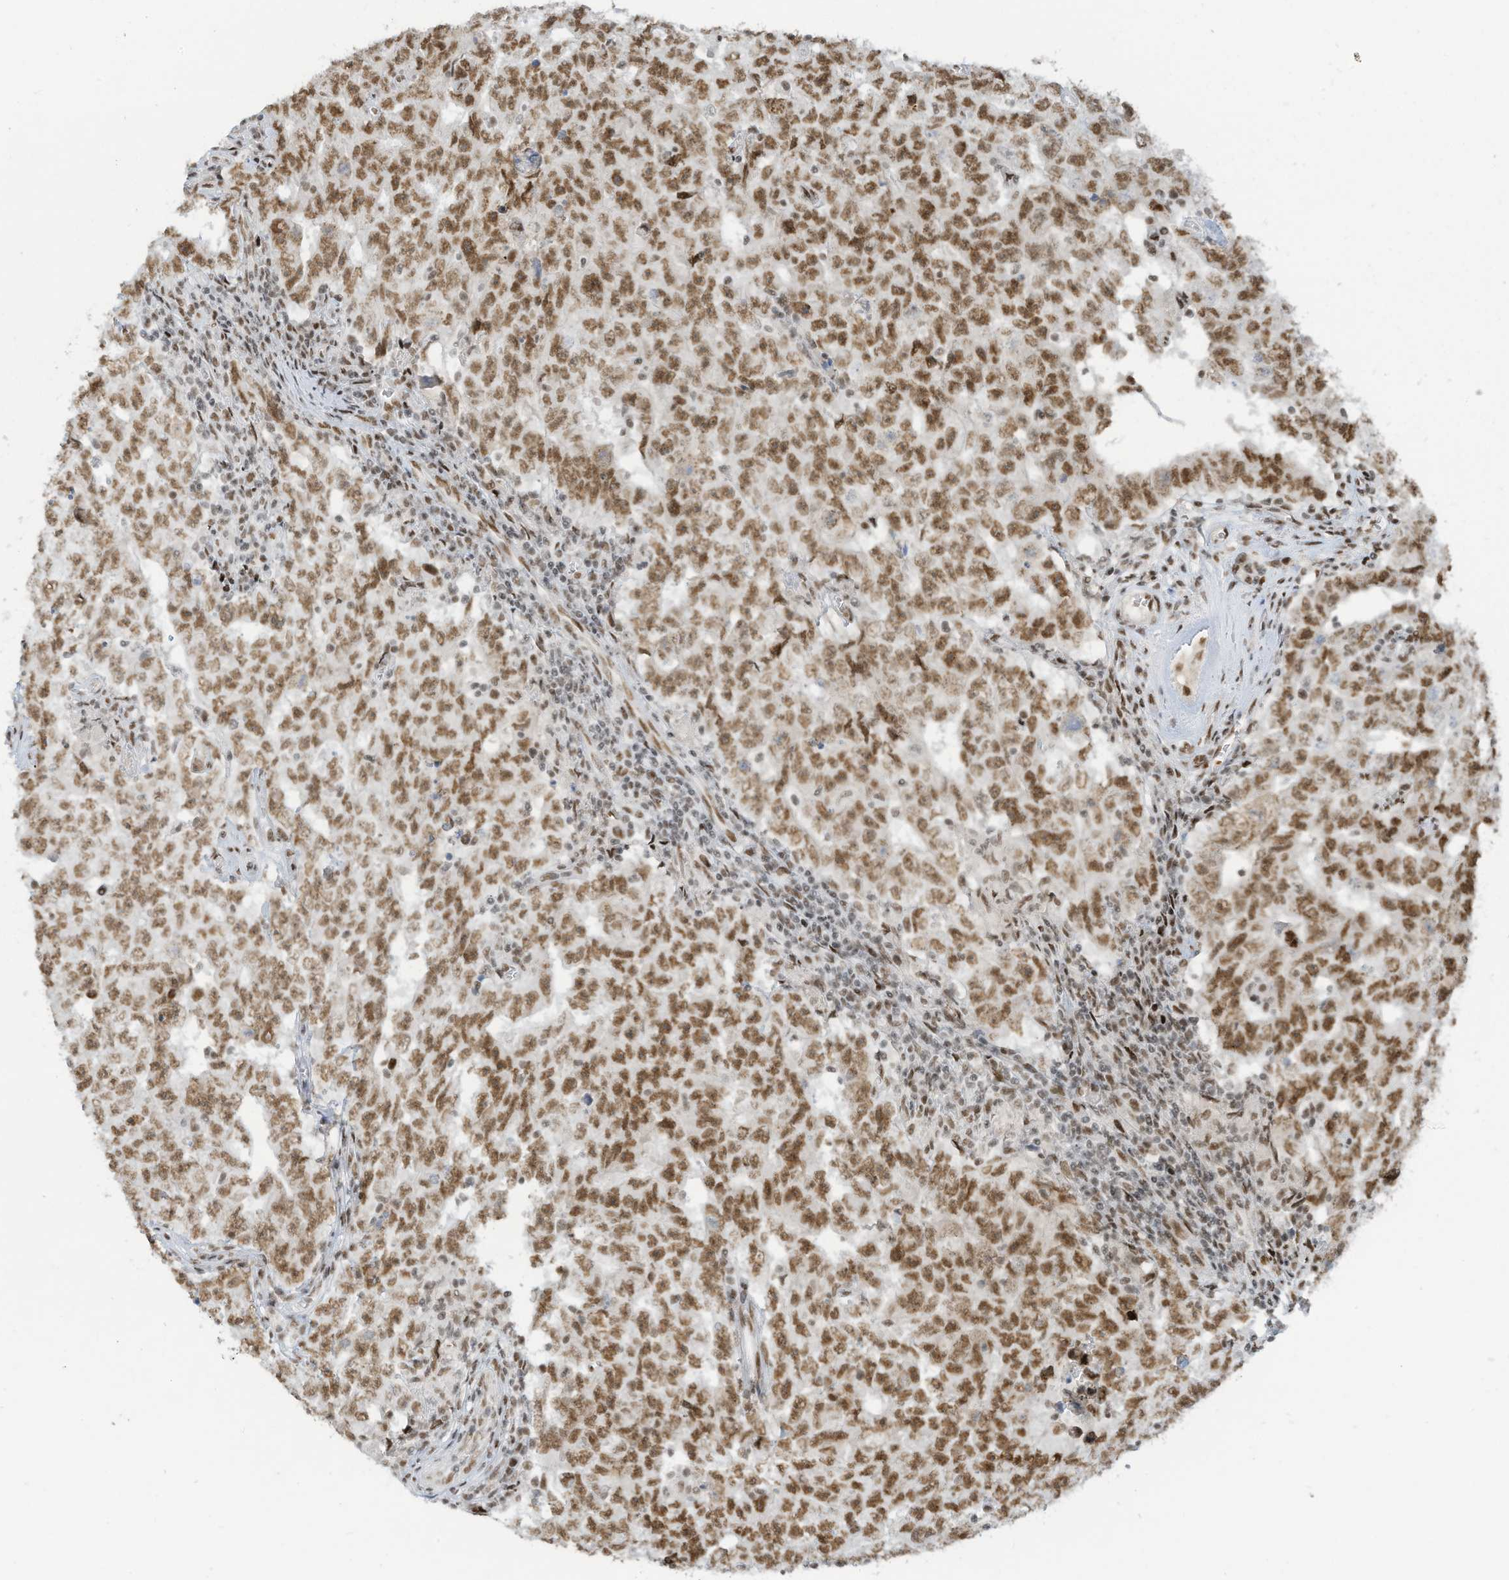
{"staining": {"intensity": "moderate", "quantity": ">75%", "location": "nuclear"}, "tissue": "testis cancer", "cell_type": "Tumor cells", "image_type": "cancer", "snomed": [{"axis": "morphology", "description": "Carcinoma, Embryonal, NOS"}, {"axis": "topography", "description": "Testis"}], "caption": "Moderate nuclear protein positivity is appreciated in about >75% of tumor cells in testis cancer. (DAB (3,3'-diaminobenzidine) IHC with brightfield microscopy, high magnification).", "gene": "ECT2L", "patient": {"sex": "male", "age": 26}}